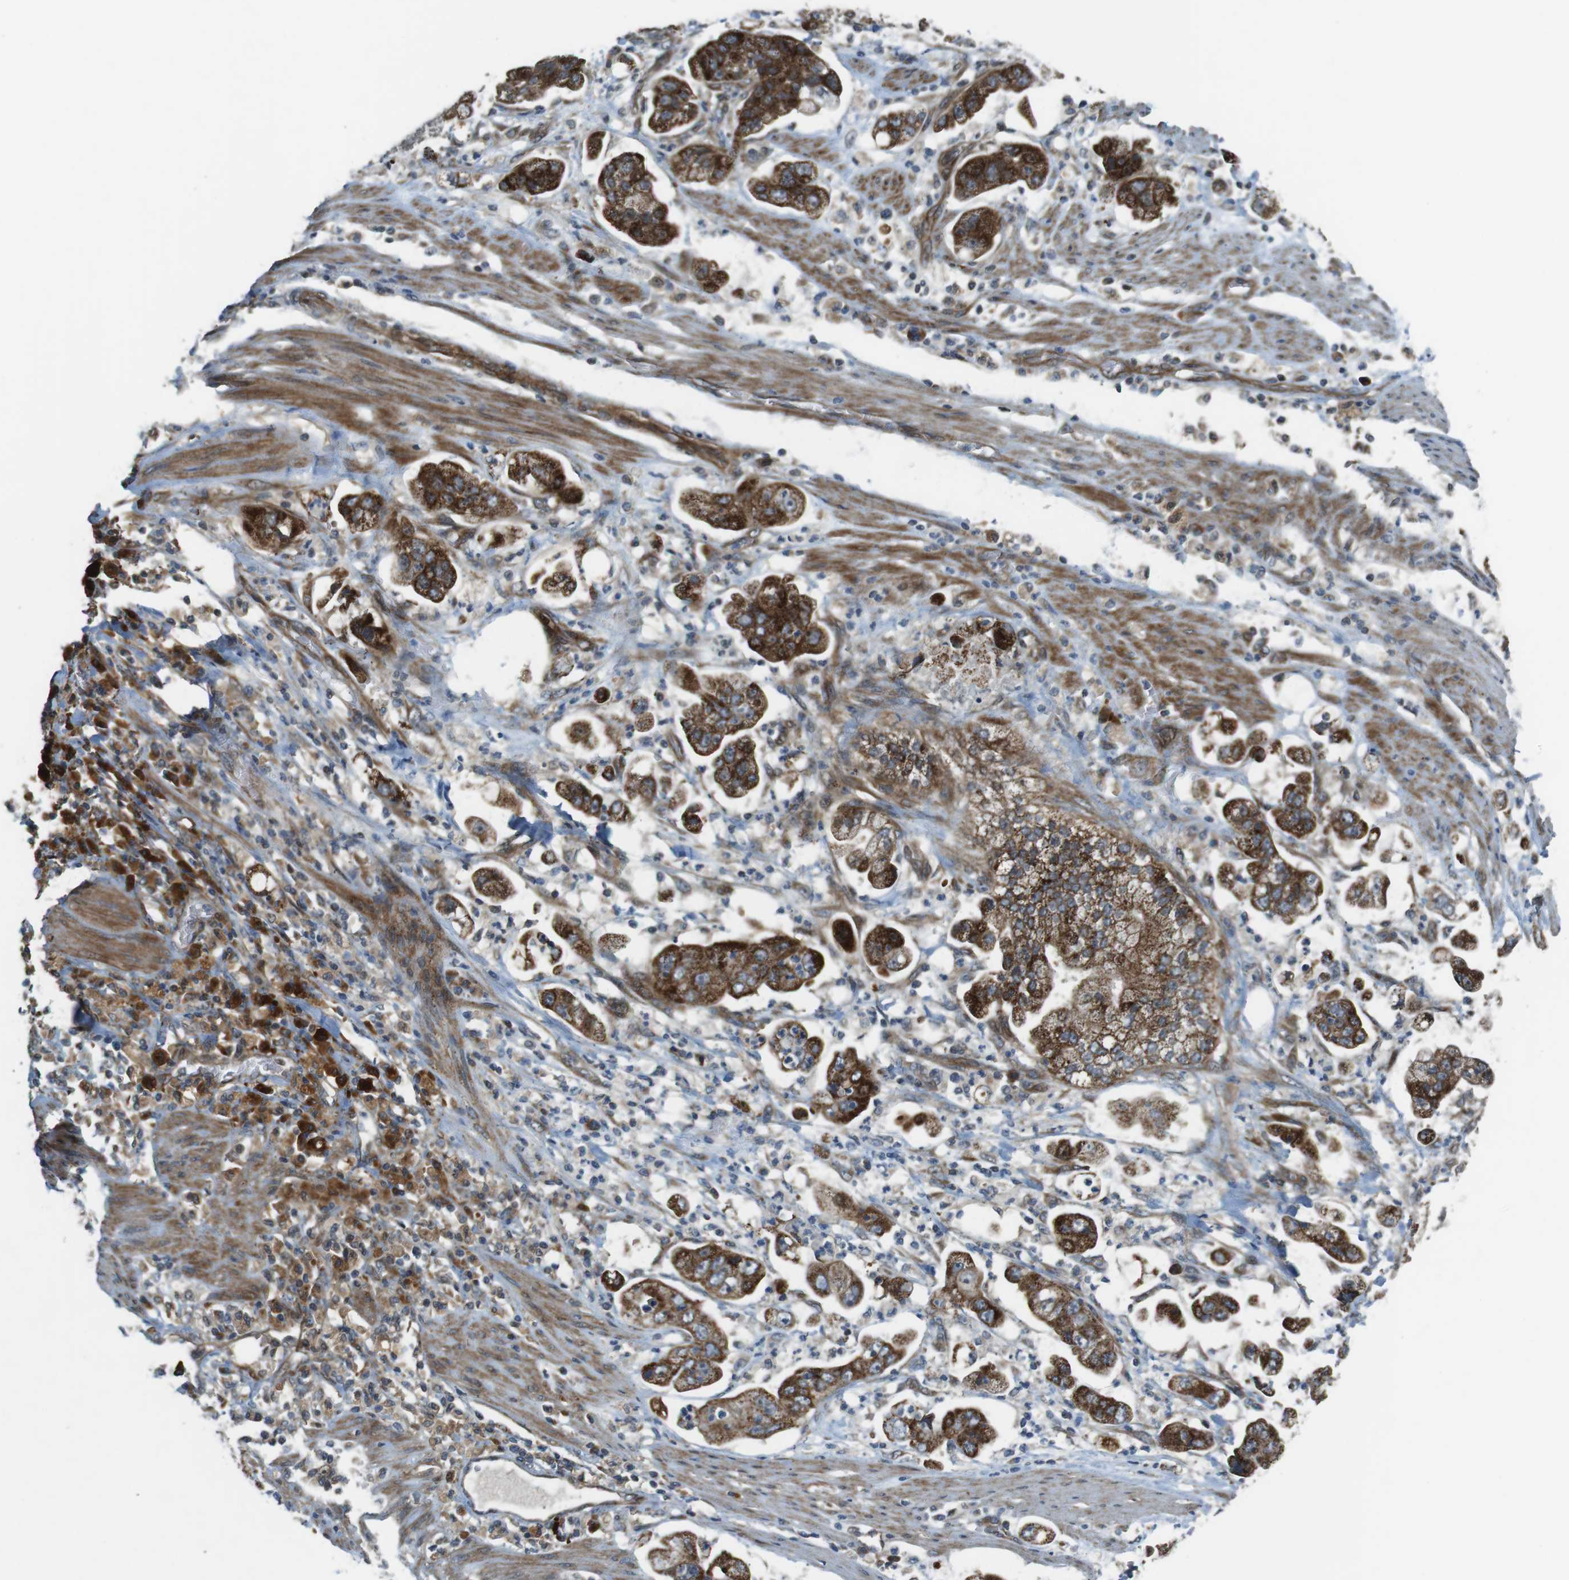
{"staining": {"intensity": "strong", "quantity": ">75%", "location": "cytoplasmic/membranous"}, "tissue": "stomach cancer", "cell_type": "Tumor cells", "image_type": "cancer", "snomed": [{"axis": "morphology", "description": "Adenocarcinoma, NOS"}, {"axis": "topography", "description": "Stomach"}], "caption": "Protein expression analysis of stomach cancer exhibits strong cytoplasmic/membranous staining in about >75% of tumor cells. (Brightfield microscopy of DAB IHC at high magnification).", "gene": "IFFO2", "patient": {"sex": "male", "age": 62}}